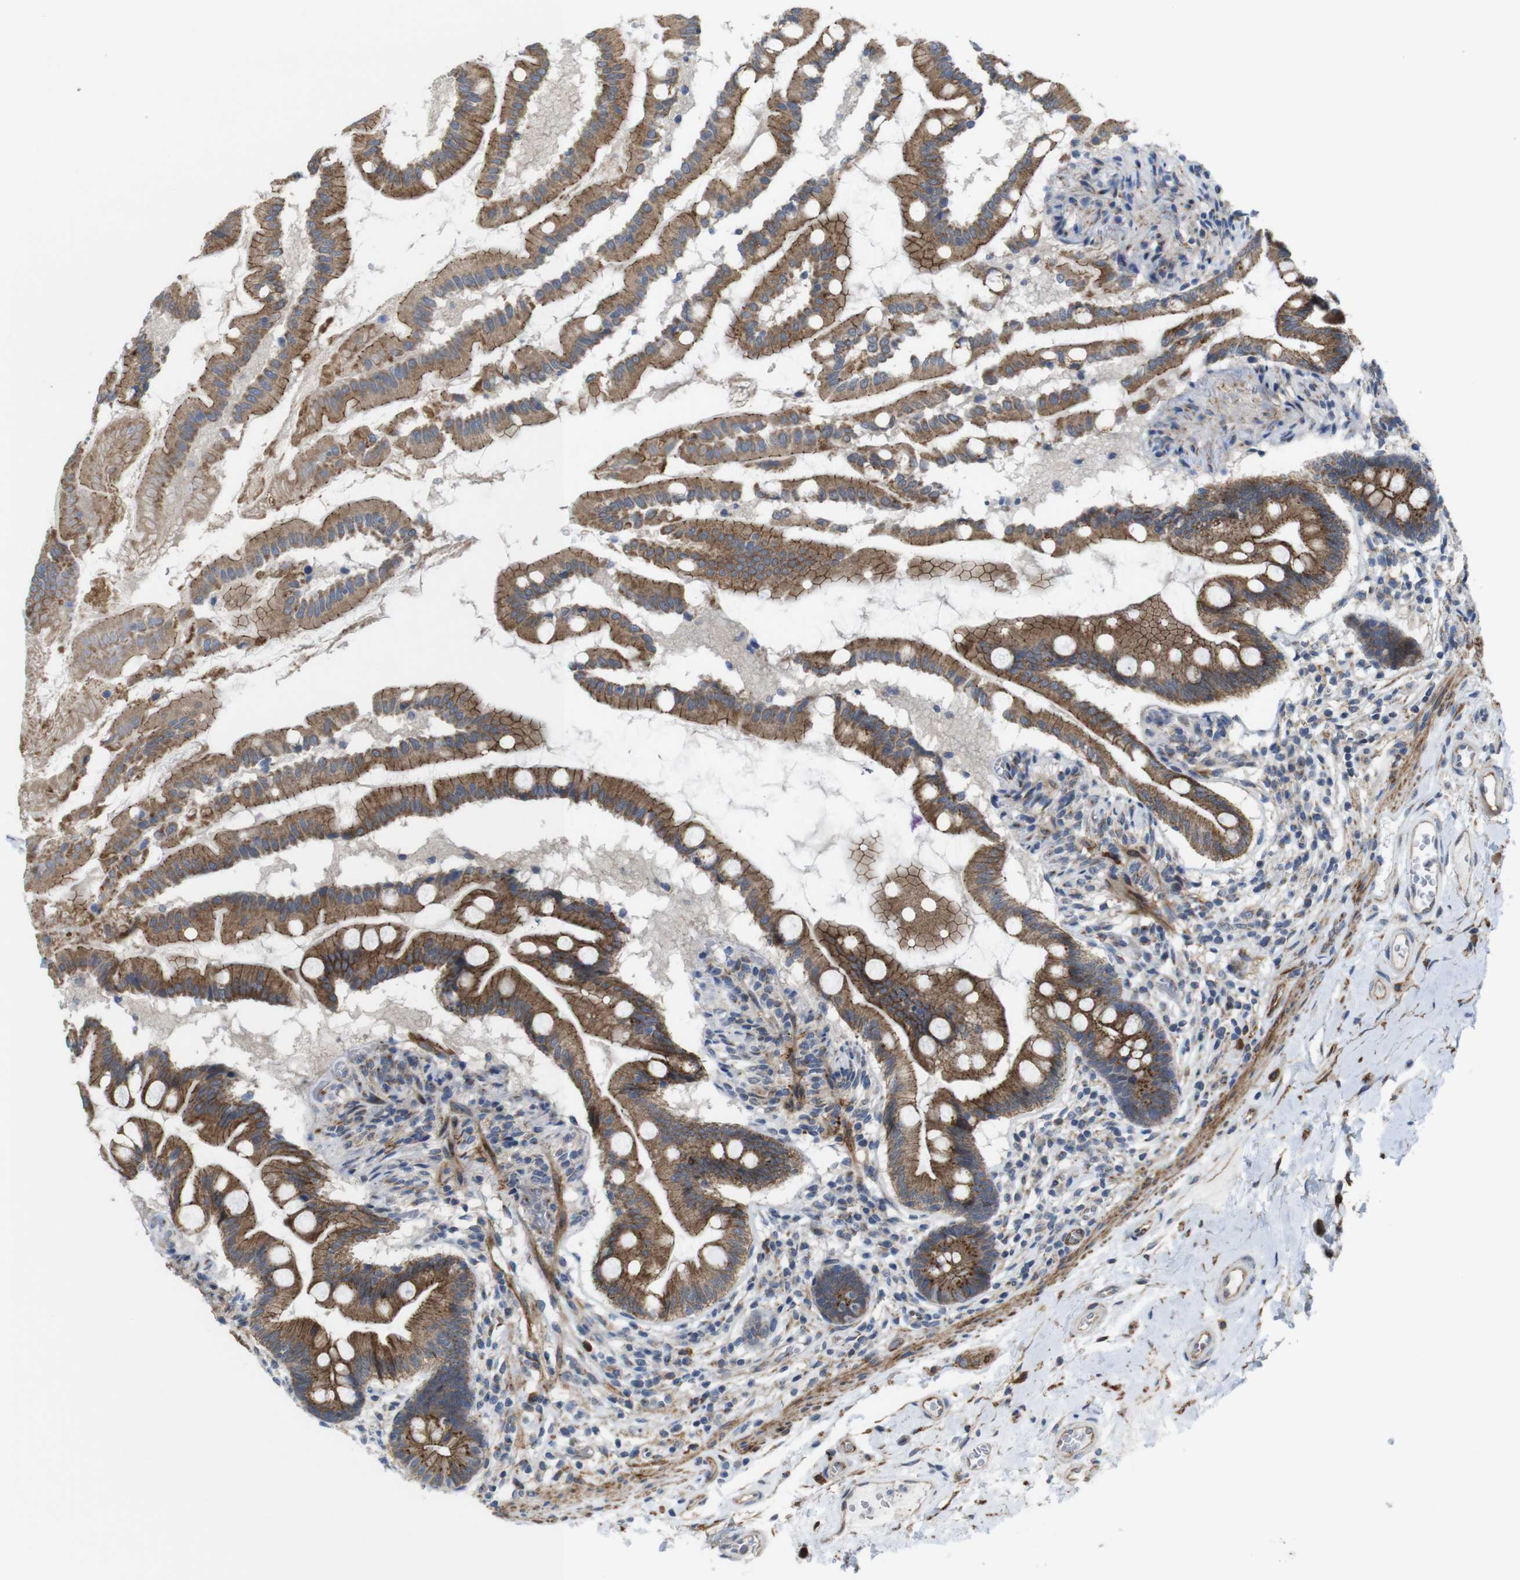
{"staining": {"intensity": "moderate", "quantity": ">75%", "location": "cytoplasmic/membranous"}, "tissue": "small intestine", "cell_type": "Glandular cells", "image_type": "normal", "snomed": [{"axis": "morphology", "description": "Normal tissue, NOS"}, {"axis": "topography", "description": "Small intestine"}], "caption": "Protein expression analysis of benign human small intestine reveals moderate cytoplasmic/membranous positivity in about >75% of glandular cells. (Stains: DAB (3,3'-diaminobenzidine) in brown, nuclei in blue, Microscopy: brightfield microscopy at high magnification).", "gene": "EFCAB14", "patient": {"sex": "female", "age": 56}}